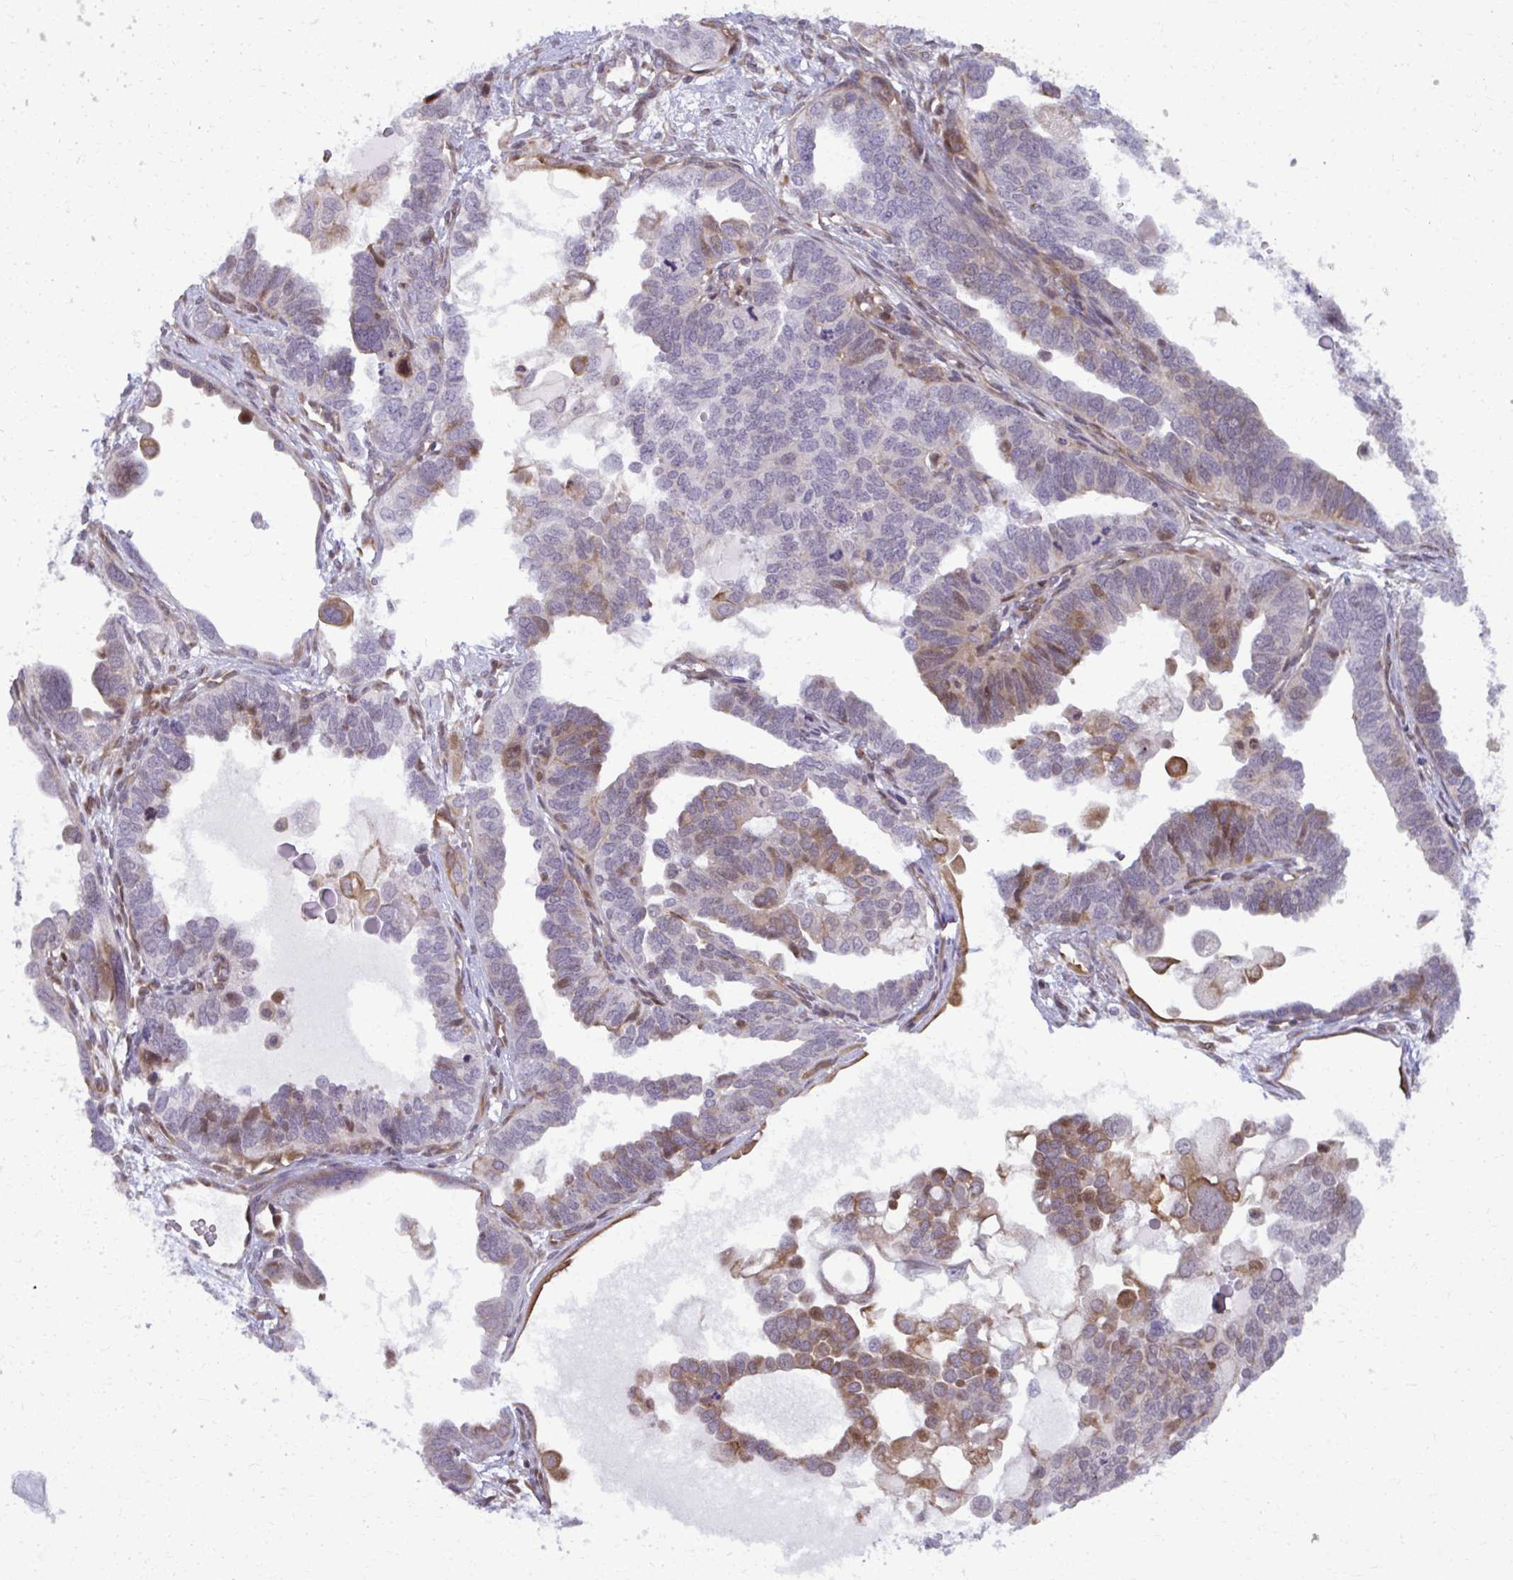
{"staining": {"intensity": "moderate", "quantity": "25%-75%", "location": "cytoplasmic/membranous,nuclear"}, "tissue": "ovarian cancer", "cell_type": "Tumor cells", "image_type": "cancer", "snomed": [{"axis": "morphology", "description": "Cystadenocarcinoma, serous, NOS"}, {"axis": "topography", "description": "Ovary"}], "caption": "Protein expression analysis of ovarian cancer (serous cystadenocarcinoma) demonstrates moderate cytoplasmic/membranous and nuclear expression in approximately 25%-75% of tumor cells.", "gene": "MAF1", "patient": {"sex": "female", "age": 51}}